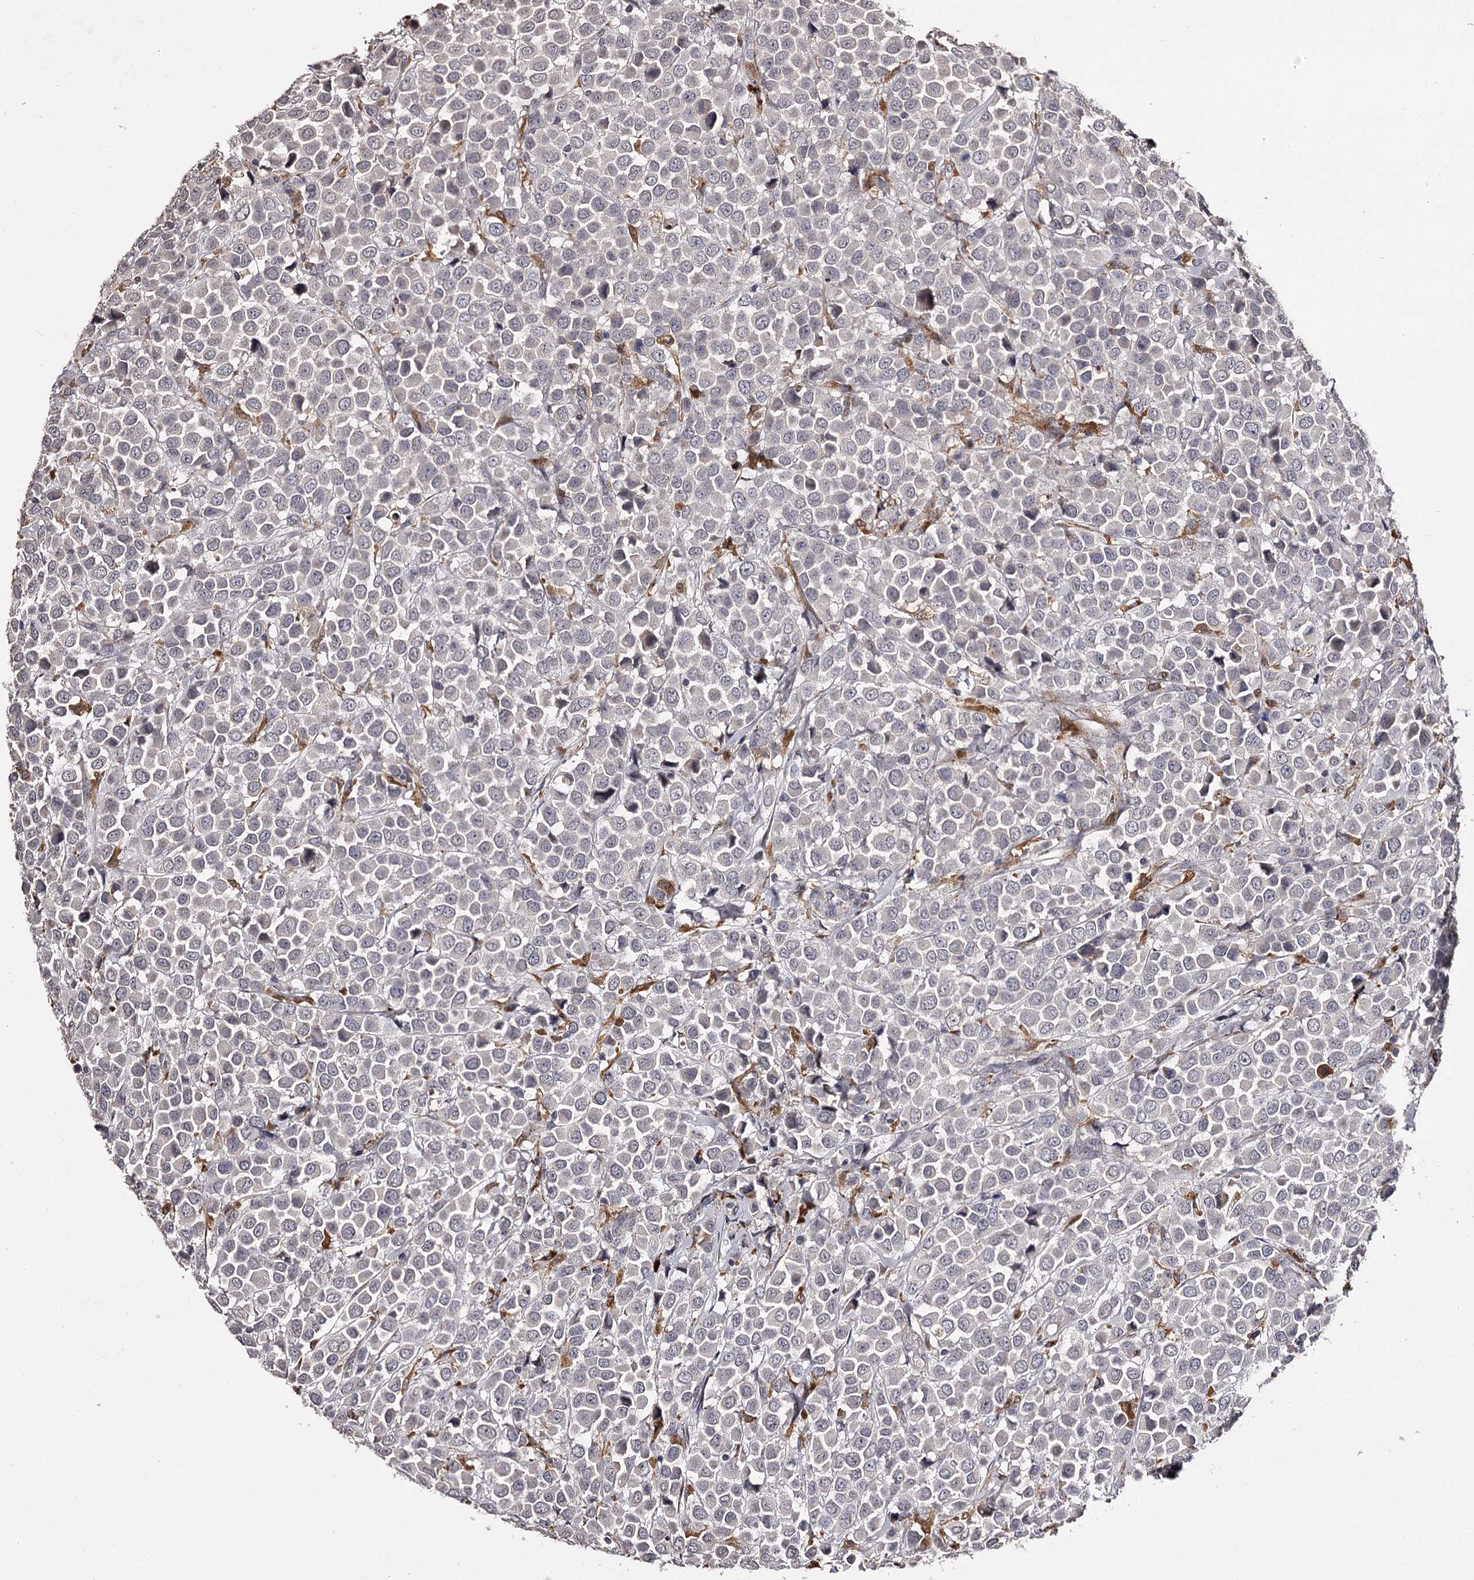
{"staining": {"intensity": "negative", "quantity": "none", "location": "none"}, "tissue": "breast cancer", "cell_type": "Tumor cells", "image_type": "cancer", "snomed": [{"axis": "morphology", "description": "Duct carcinoma"}, {"axis": "topography", "description": "Breast"}], "caption": "Immunohistochemistry (IHC) of infiltrating ductal carcinoma (breast) exhibits no positivity in tumor cells.", "gene": "SLC32A1", "patient": {"sex": "female", "age": 61}}